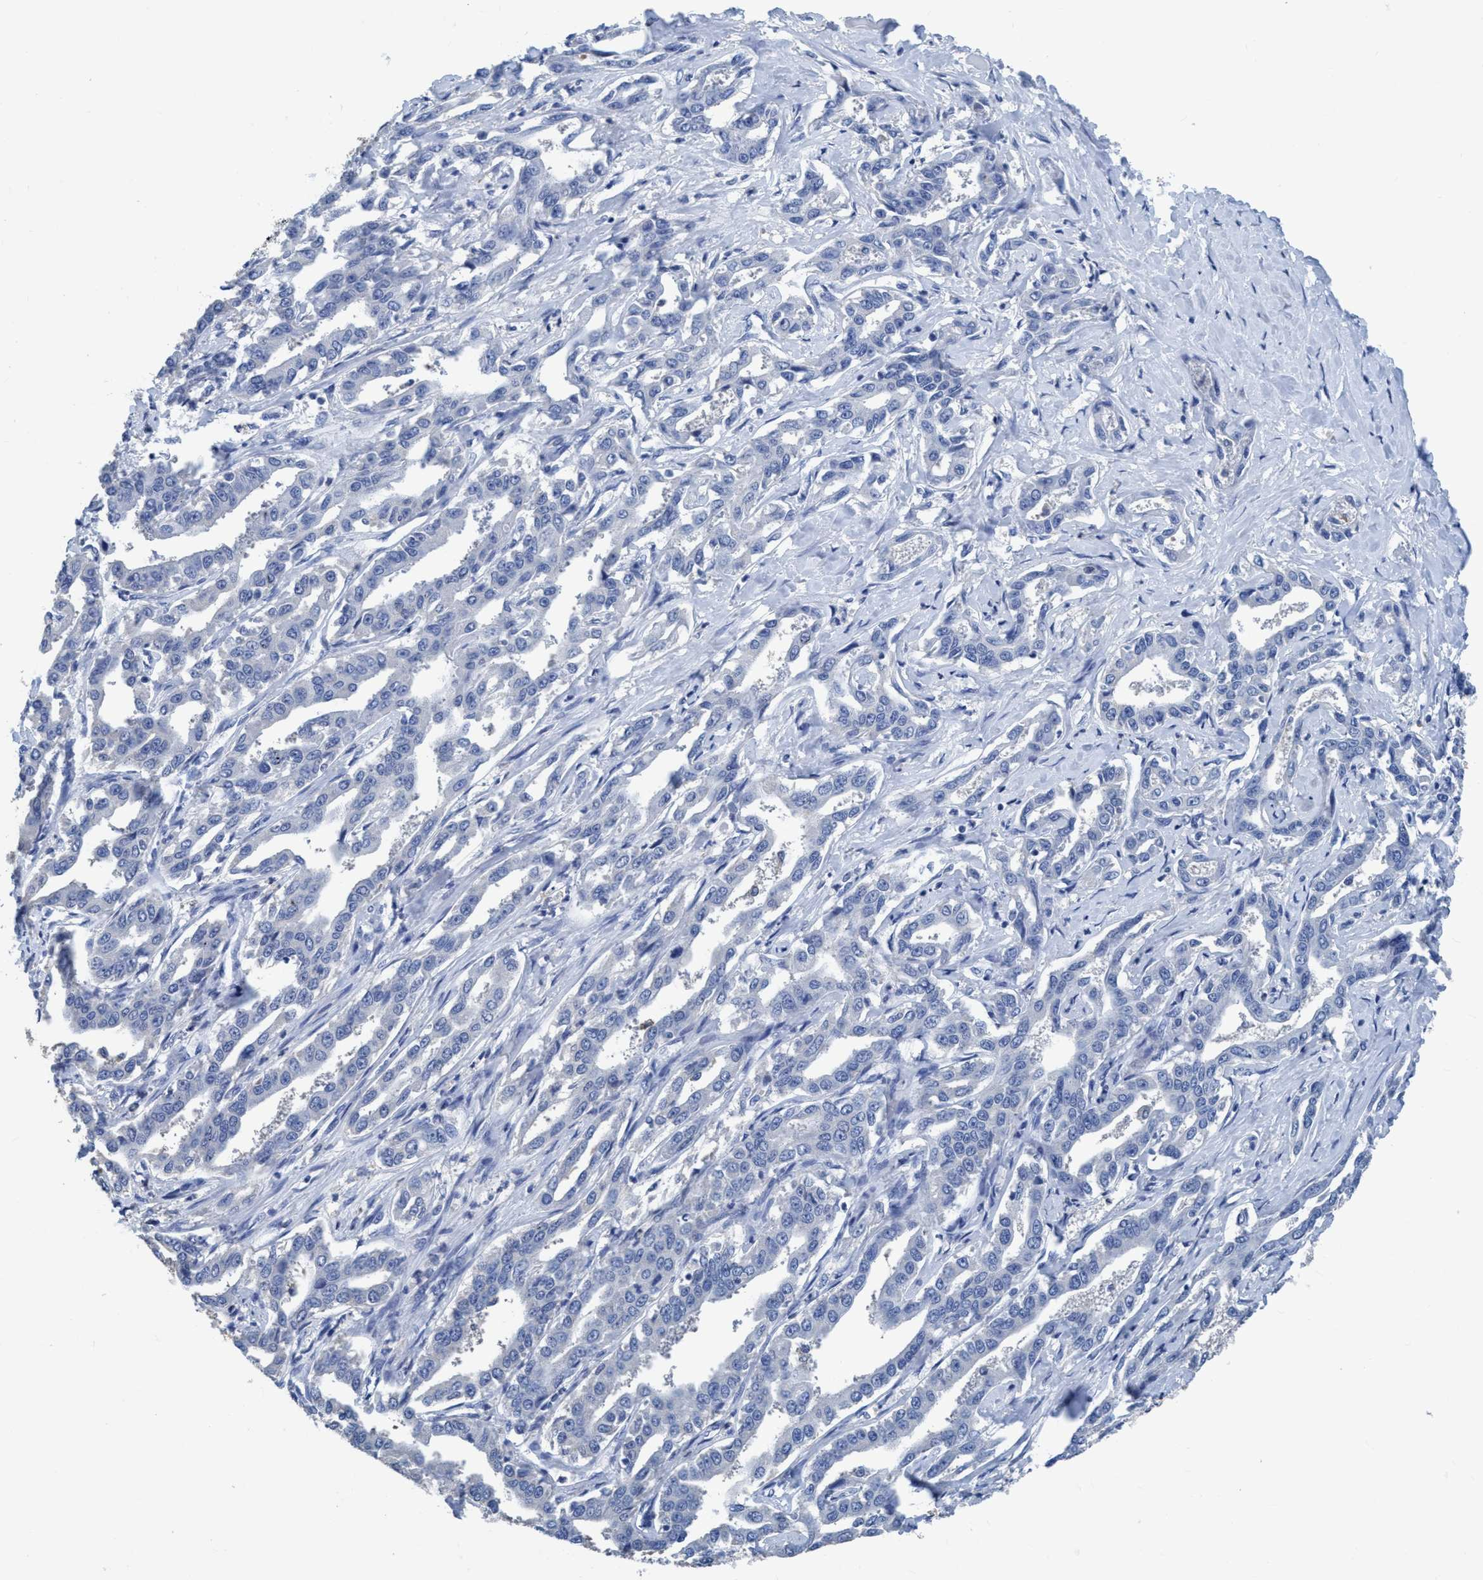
{"staining": {"intensity": "negative", "quantity": "none", "location": "none"}, "tissue": "liver cancer", "cell_type": "Tumor cells", "image_type": "cancer", "snomed": [{"axis": "morphology", "description": "Cholangiocarcinoma"}, {"axis": "topography", "description": "Liver"}], "caption": "Immunohistochemistry image of human liver cholangiocarcinoma stained for a protein (brown), which displays no expression in tumor cells. (DAB immunohistochemistry (IHC), high magnification).", "gene": "DNAI1", "patient": {"sex": "male", "age": 59}}